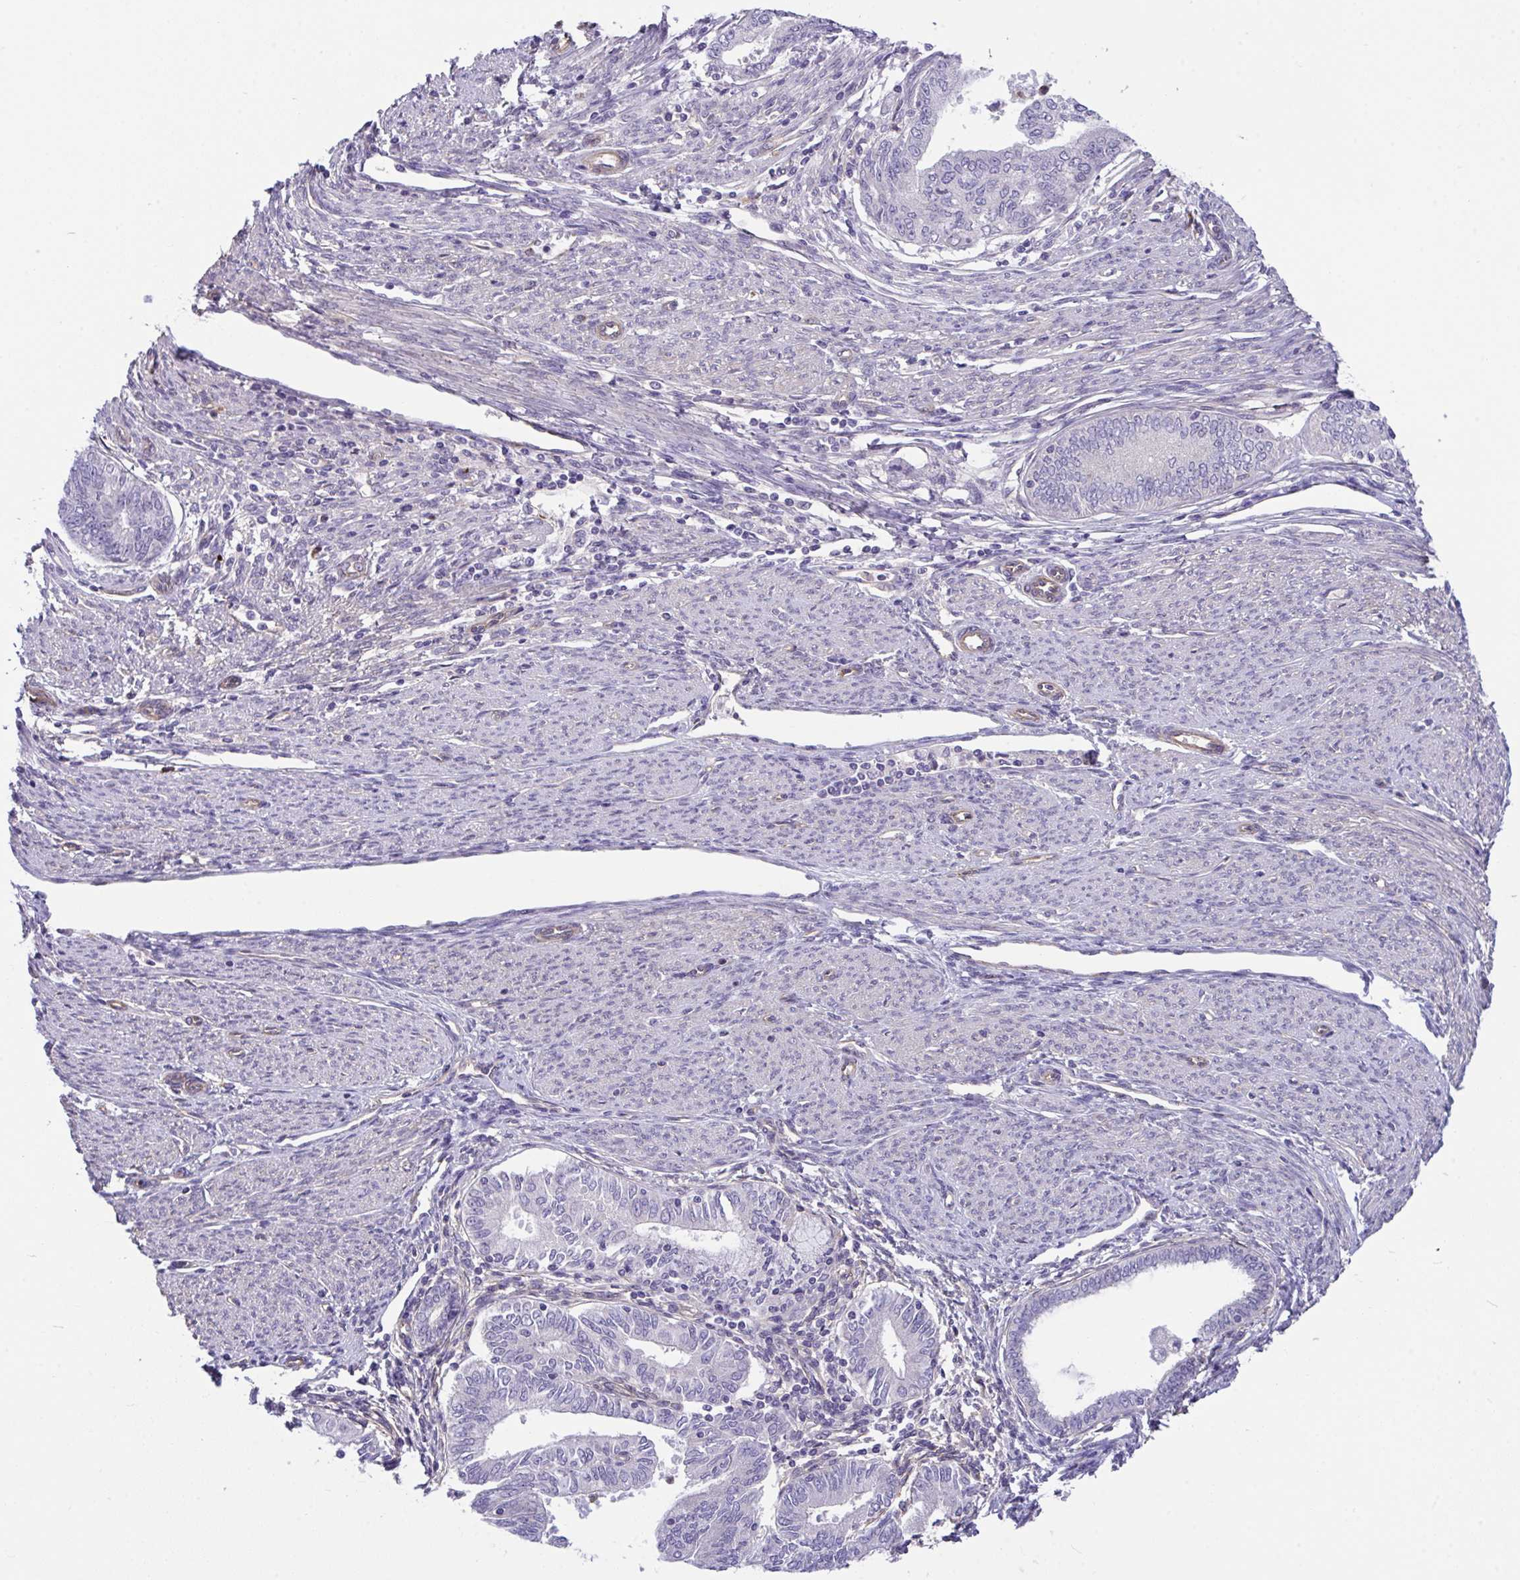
{"staining": {"intensity": "negative", "quantity": "none", "location": "none"}, "tissue": "endometrial cancer", "cell_type": "Tumor cells", "image_type": "cancer", "snomed": [{"axis": "morphology", "description": "Adenocarcinoma, NOS"}, {"axis": "topography", "description": "Endometrium"}], "caption": "This is an immunohistochemistry micrograph of endometrial cancer (adenocarcinoma). There is no staining in tumor cells.", "gene": "RHOXF1", "patient": {"sex": "female", "age": 79}}